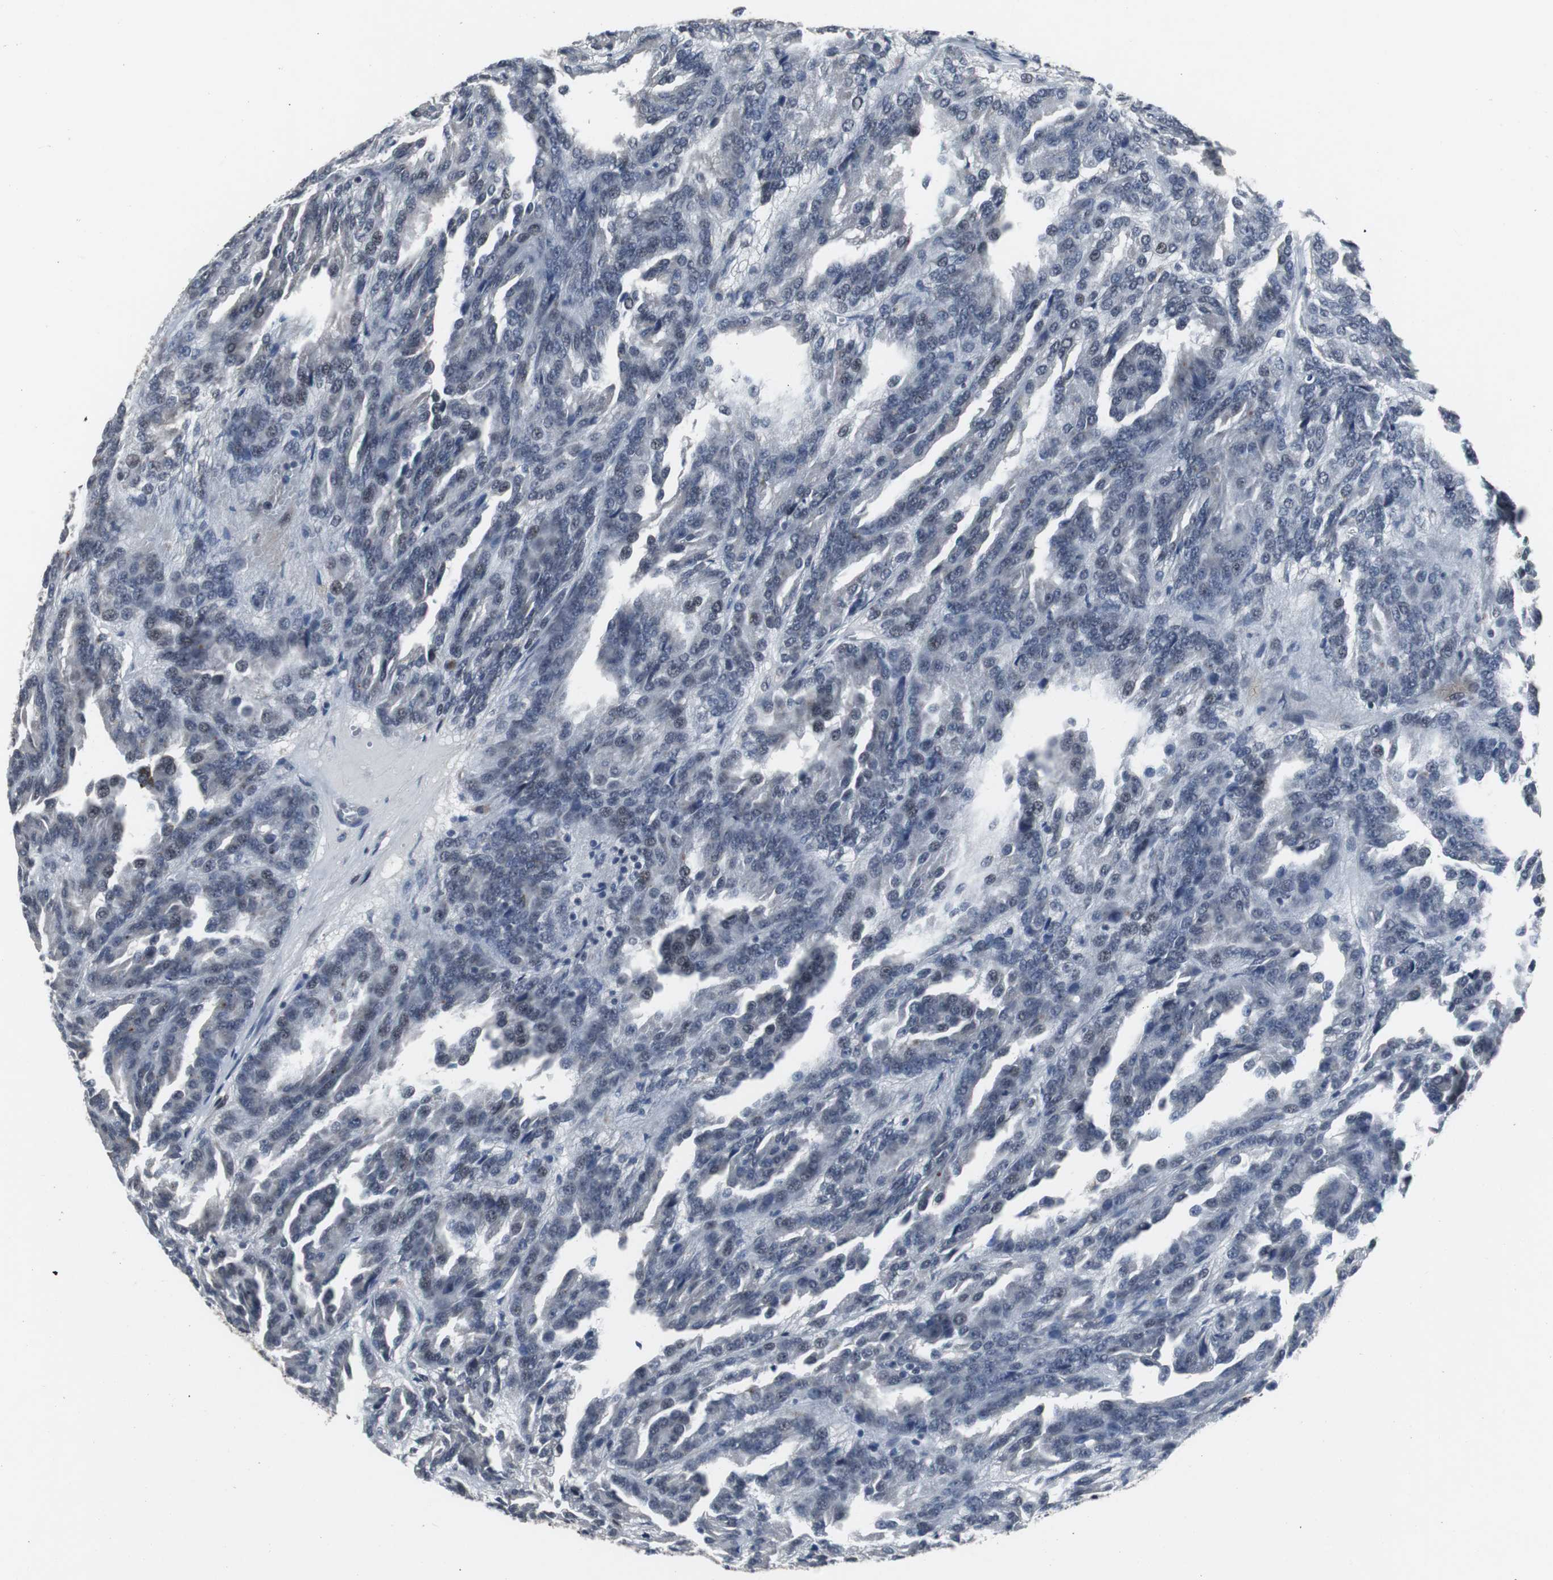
{"staining": {"intensity": "weak", "quantity": "<25%", "location": "nuclear"}, "tissue": "renal cancer", "cell_type": "Tumor cells", "image_type": "cancer", "snomed": [{"axis": "morphology", "description": "Adenocarcinoma, NOS"}, {"axis": "topography", "description": "Kidney"}], "caption": "A photomicrograph of human adenocarcinoma (renal) is negative for staining in tumor cells.", "gene": "FOXP4", "patient": {"sex": "male", "age": 46}}